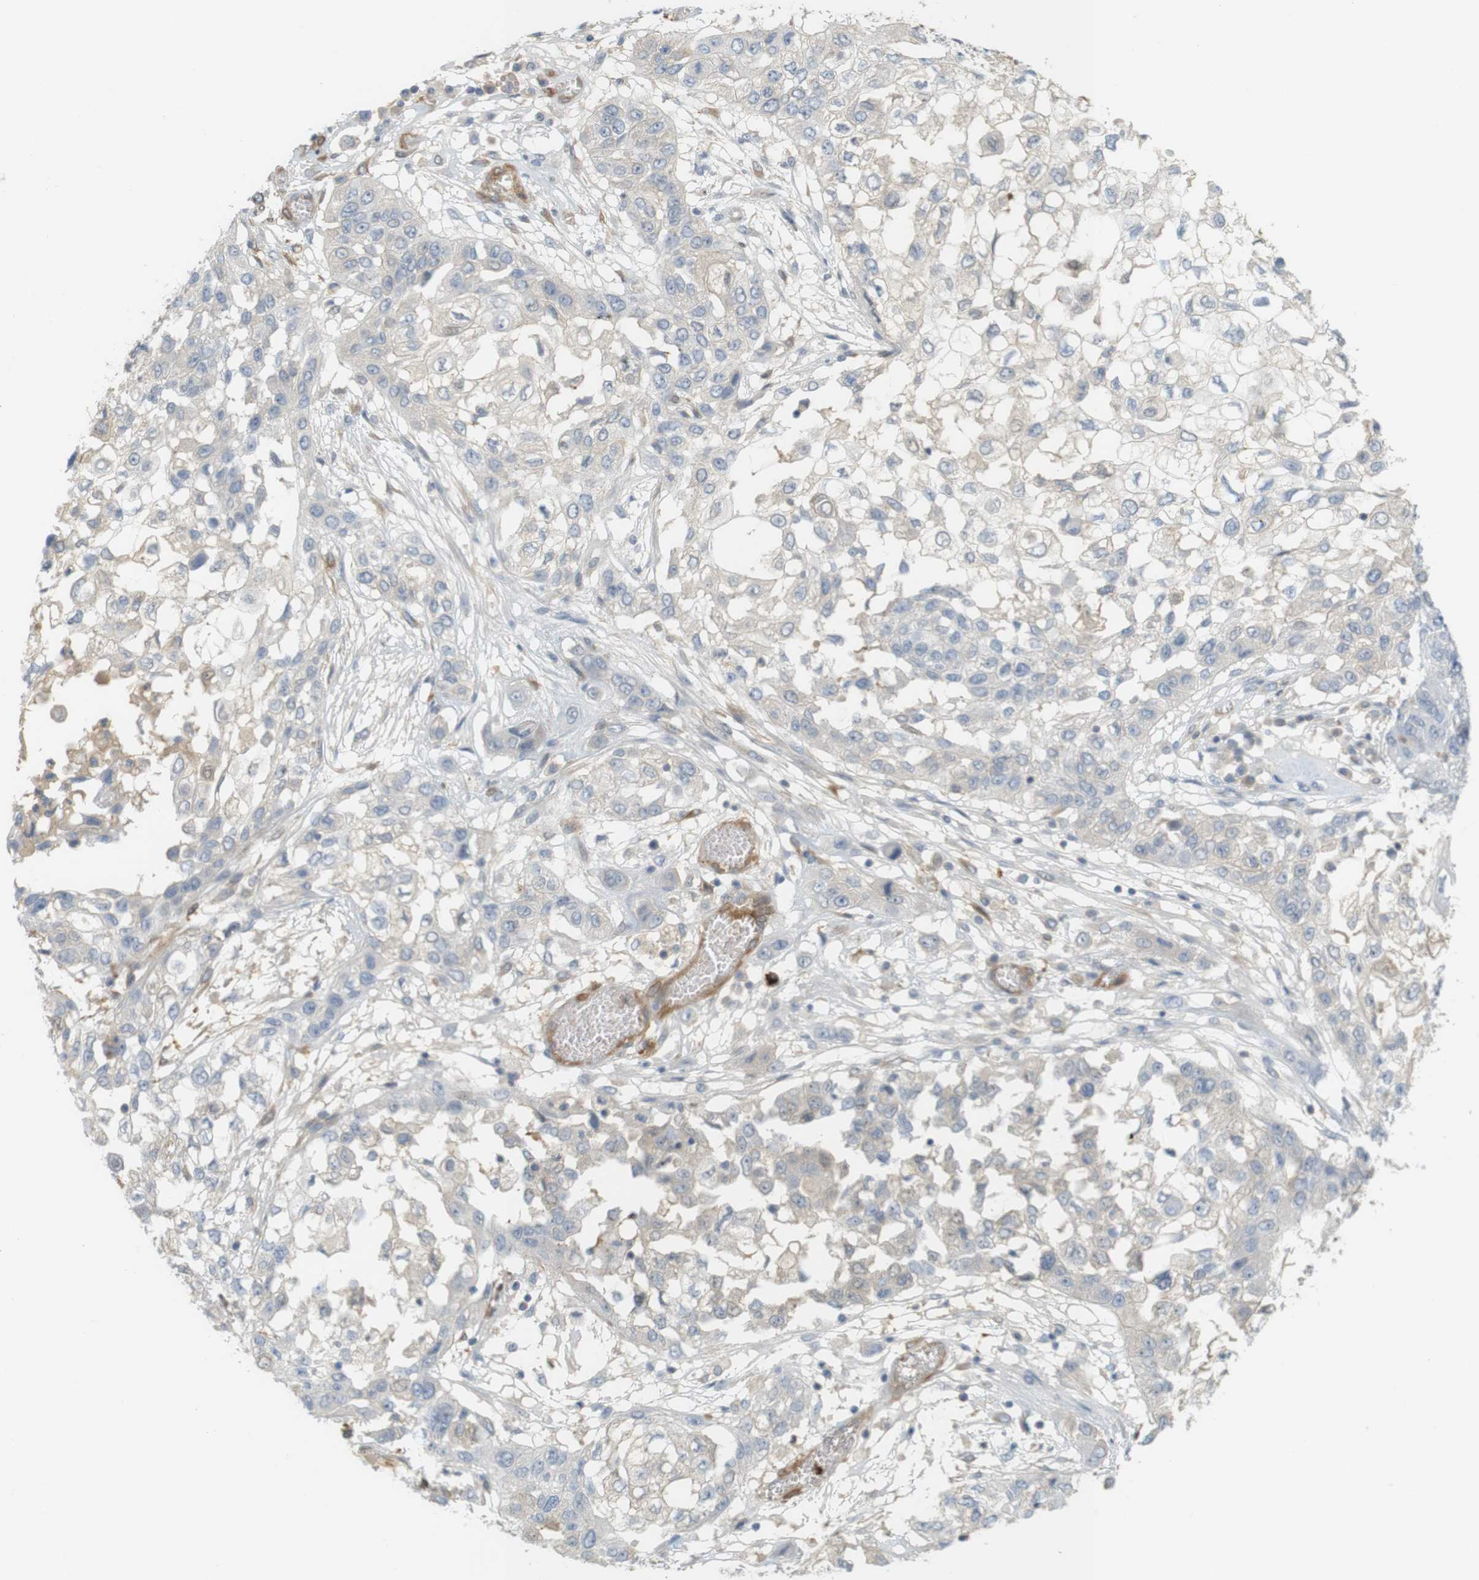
{"staining": {"intensity": "weak", "quantity": "<25%", "location": "cytoplasmic/membranous"}, "tissue": "lung cancer", "cell_type": "Tumor cells", "image_type": "cancer", "snomed": [{"axis": "morphology", "description": "Squamous cell carcinoma, NOS"}, {"axis": "topography", "description": "Lung"}], "caption": "This is an IHC micrograph of human squamous cell carcinoma (lung). There is no expression in tumor cells.", "gene": "PDE3A", "patient": {"sex": "male", "age": 71}}